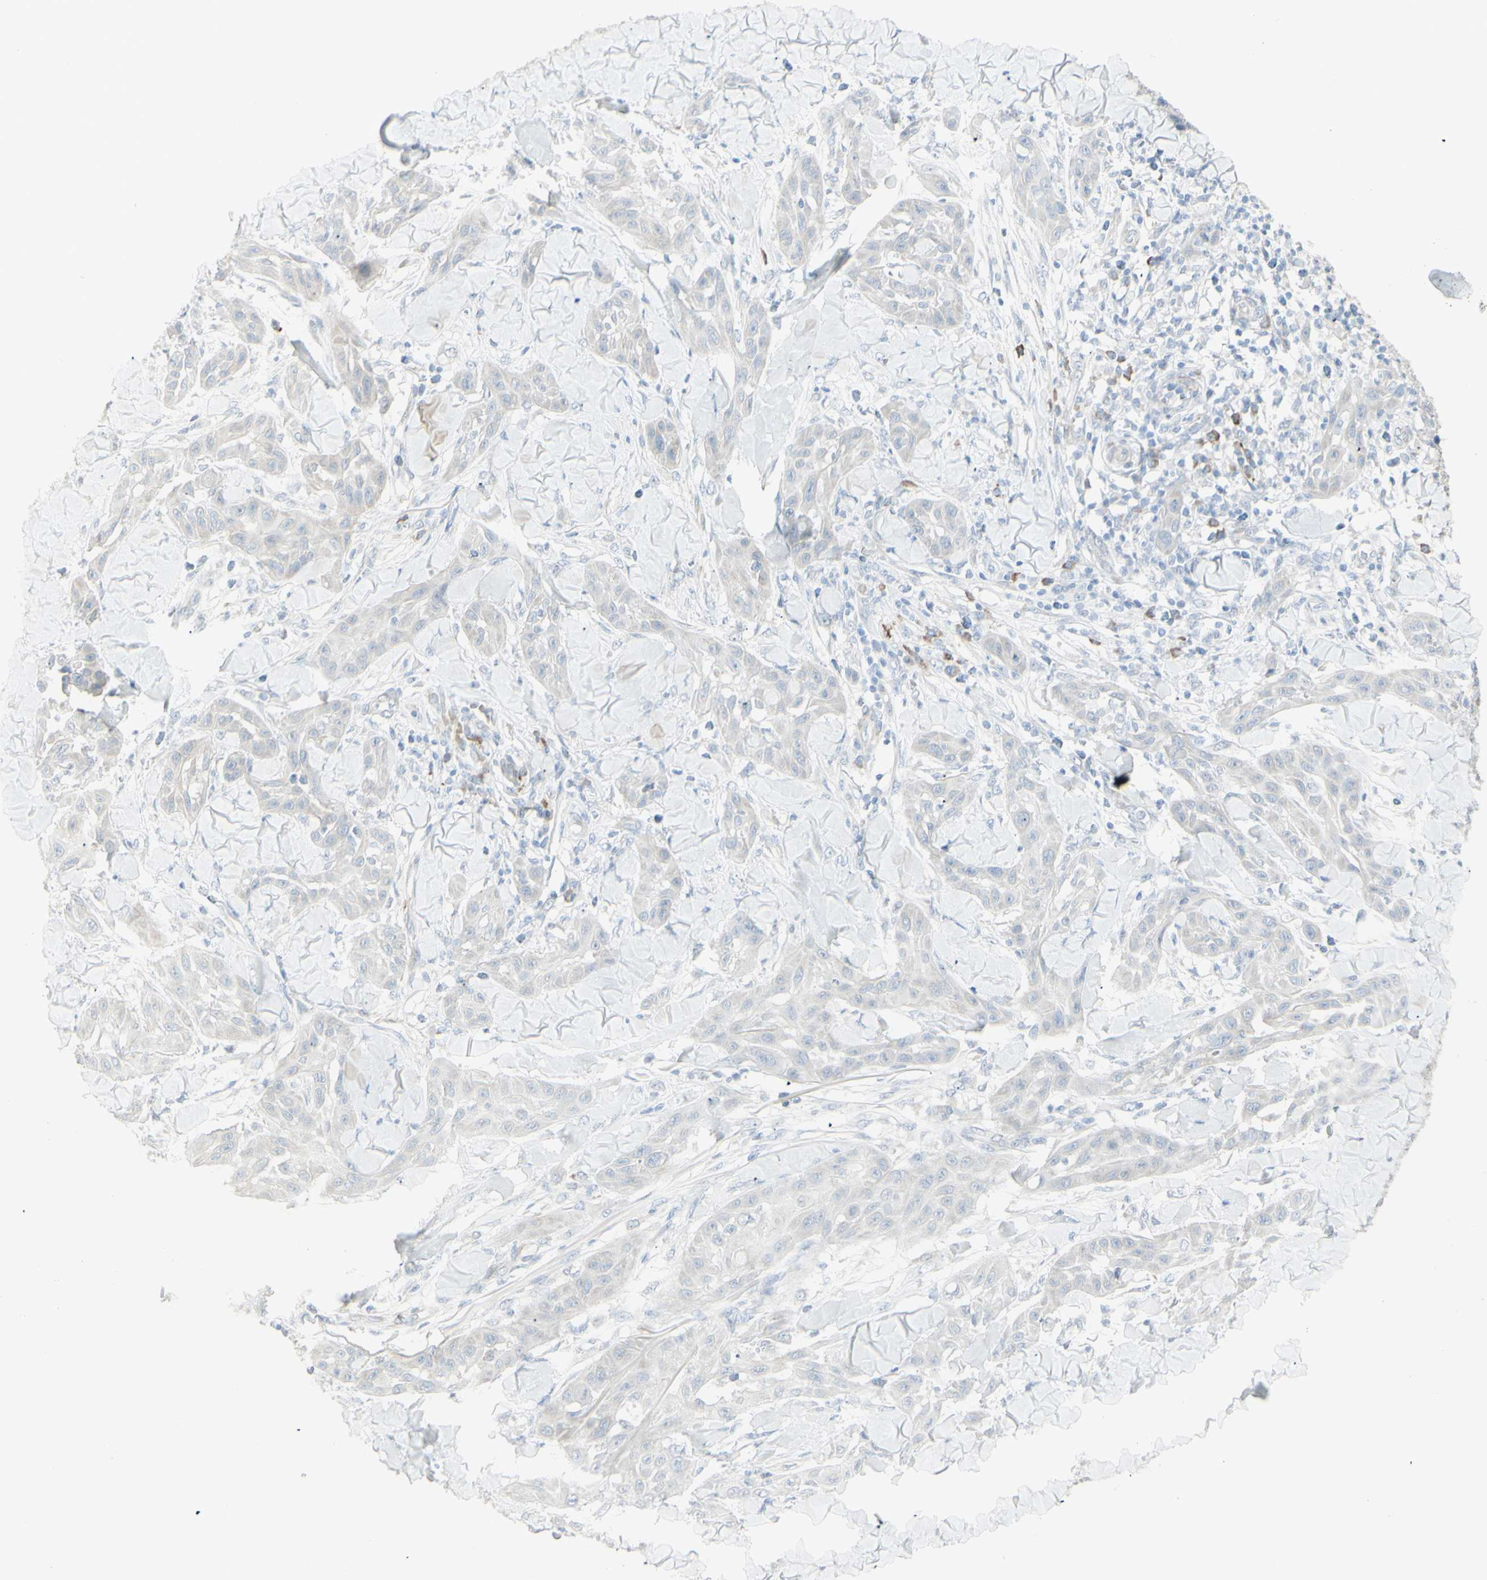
{"staining": {"intensity": "negative", "quantity": "none", "location": "none"}, "tissue": "skin cancer", "cell_type": "Tumor cells", "image_type": "cancer", "snomed": [{"axis": "morphology", "description": "Squamous cell carcinoma, NOS"}, {"axis": "topography", "description": "Skin"}], "caption": "Tumor cells are negative for protein expression in human skin cancer (squamous cell carcinoma).", "gene": "NDST4", "patient": {"sex": "male", "age": 24}}